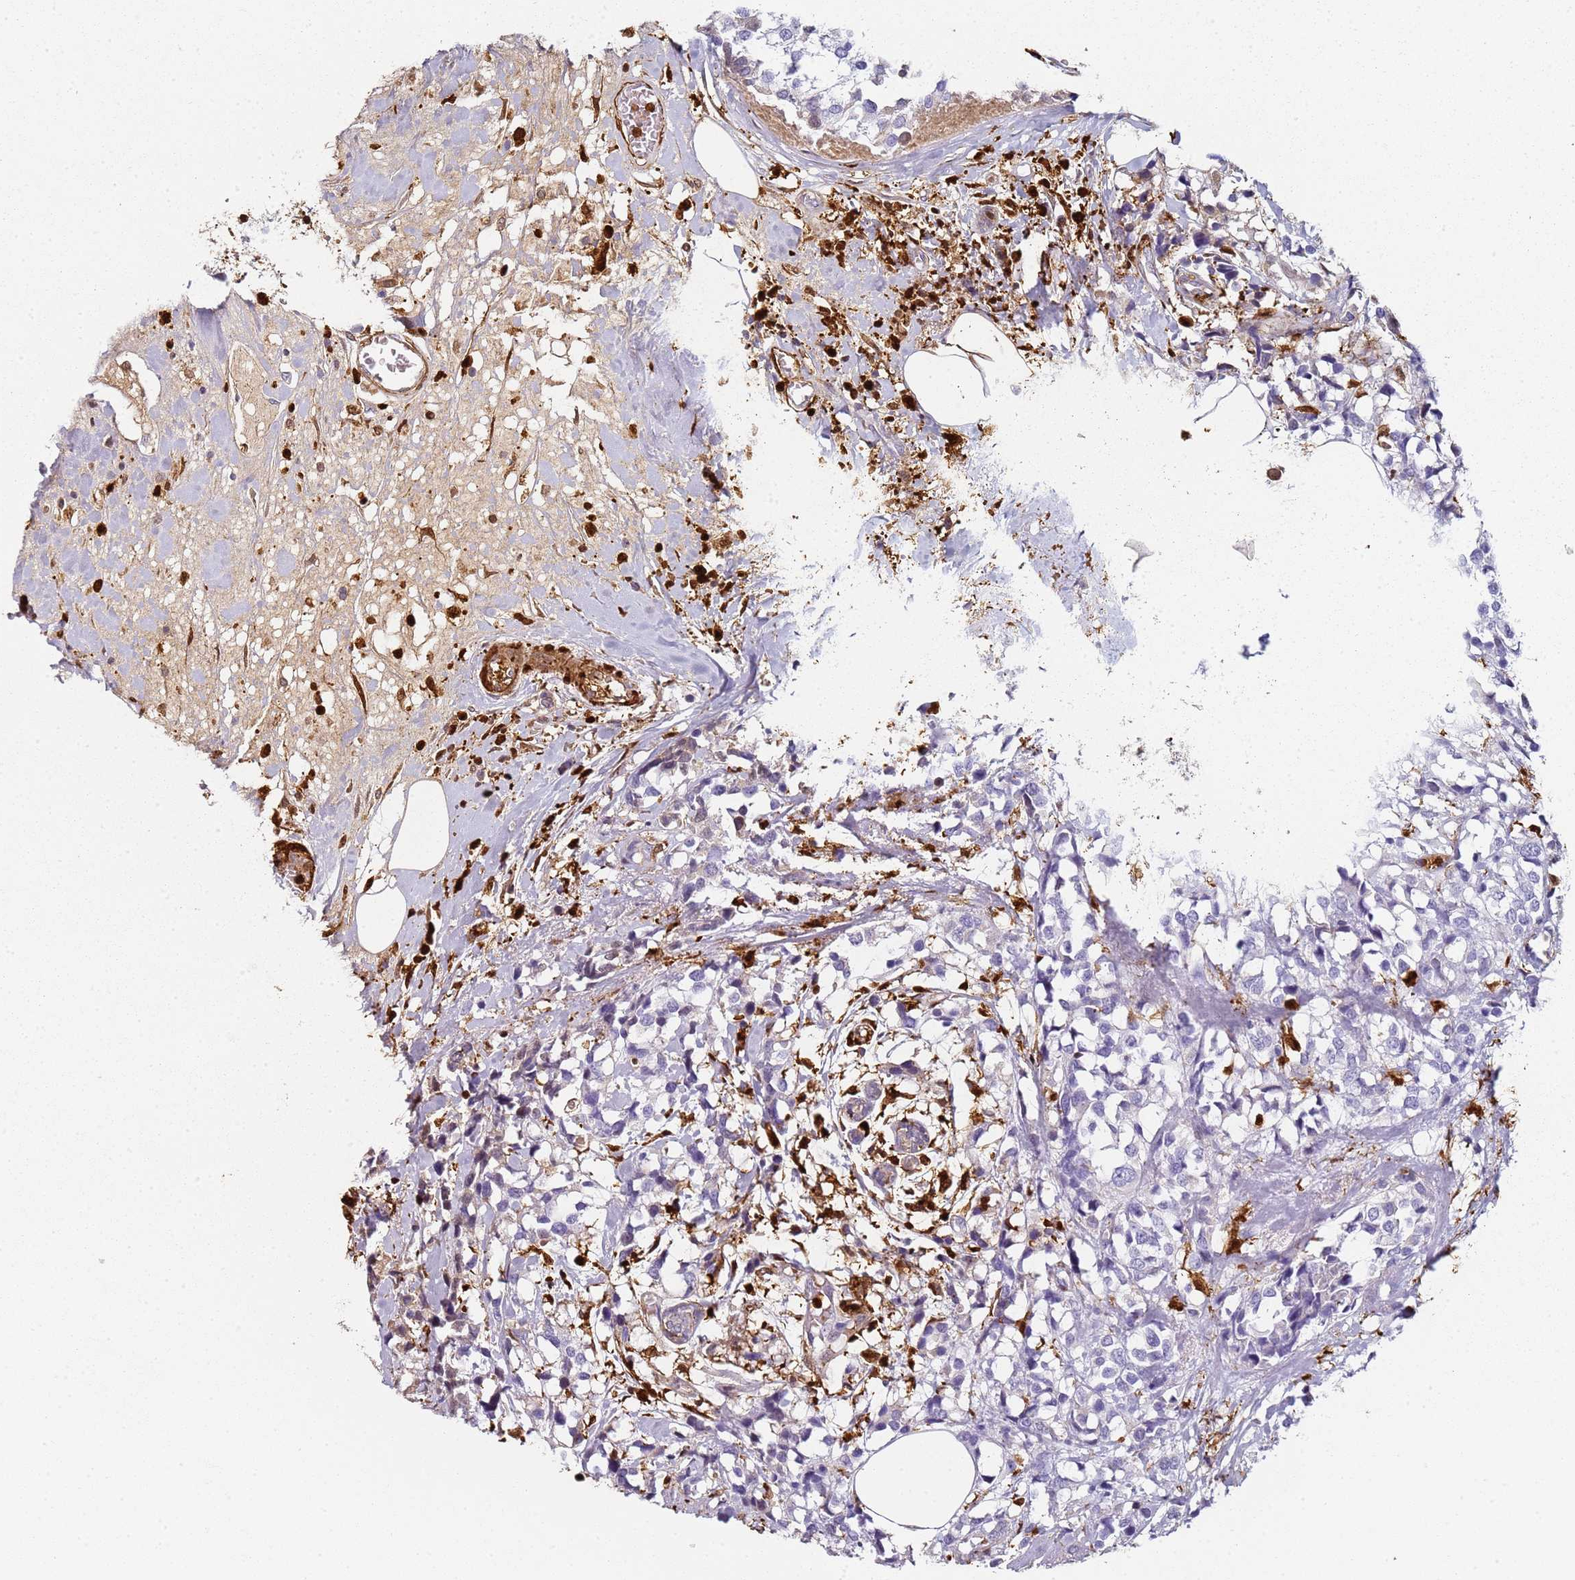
{"staining": {"intensity": "negative", "quantity": "none", "location": "none"}, "tissue": "breast cancer", "cell_type": "Tumor cells", "image_type": "cancer", "snomed": [{"axis": "morphology", "description": "Lobular carcinoma"}, {"axis": "topography", "description": "Breast"}], "caption": "Micrograph shows no significant protein positivity in tumor cells of breast cancer (lobular carcinoma).", "gene": "S100A4", "patient": {"sex": "female", "age": 59}}